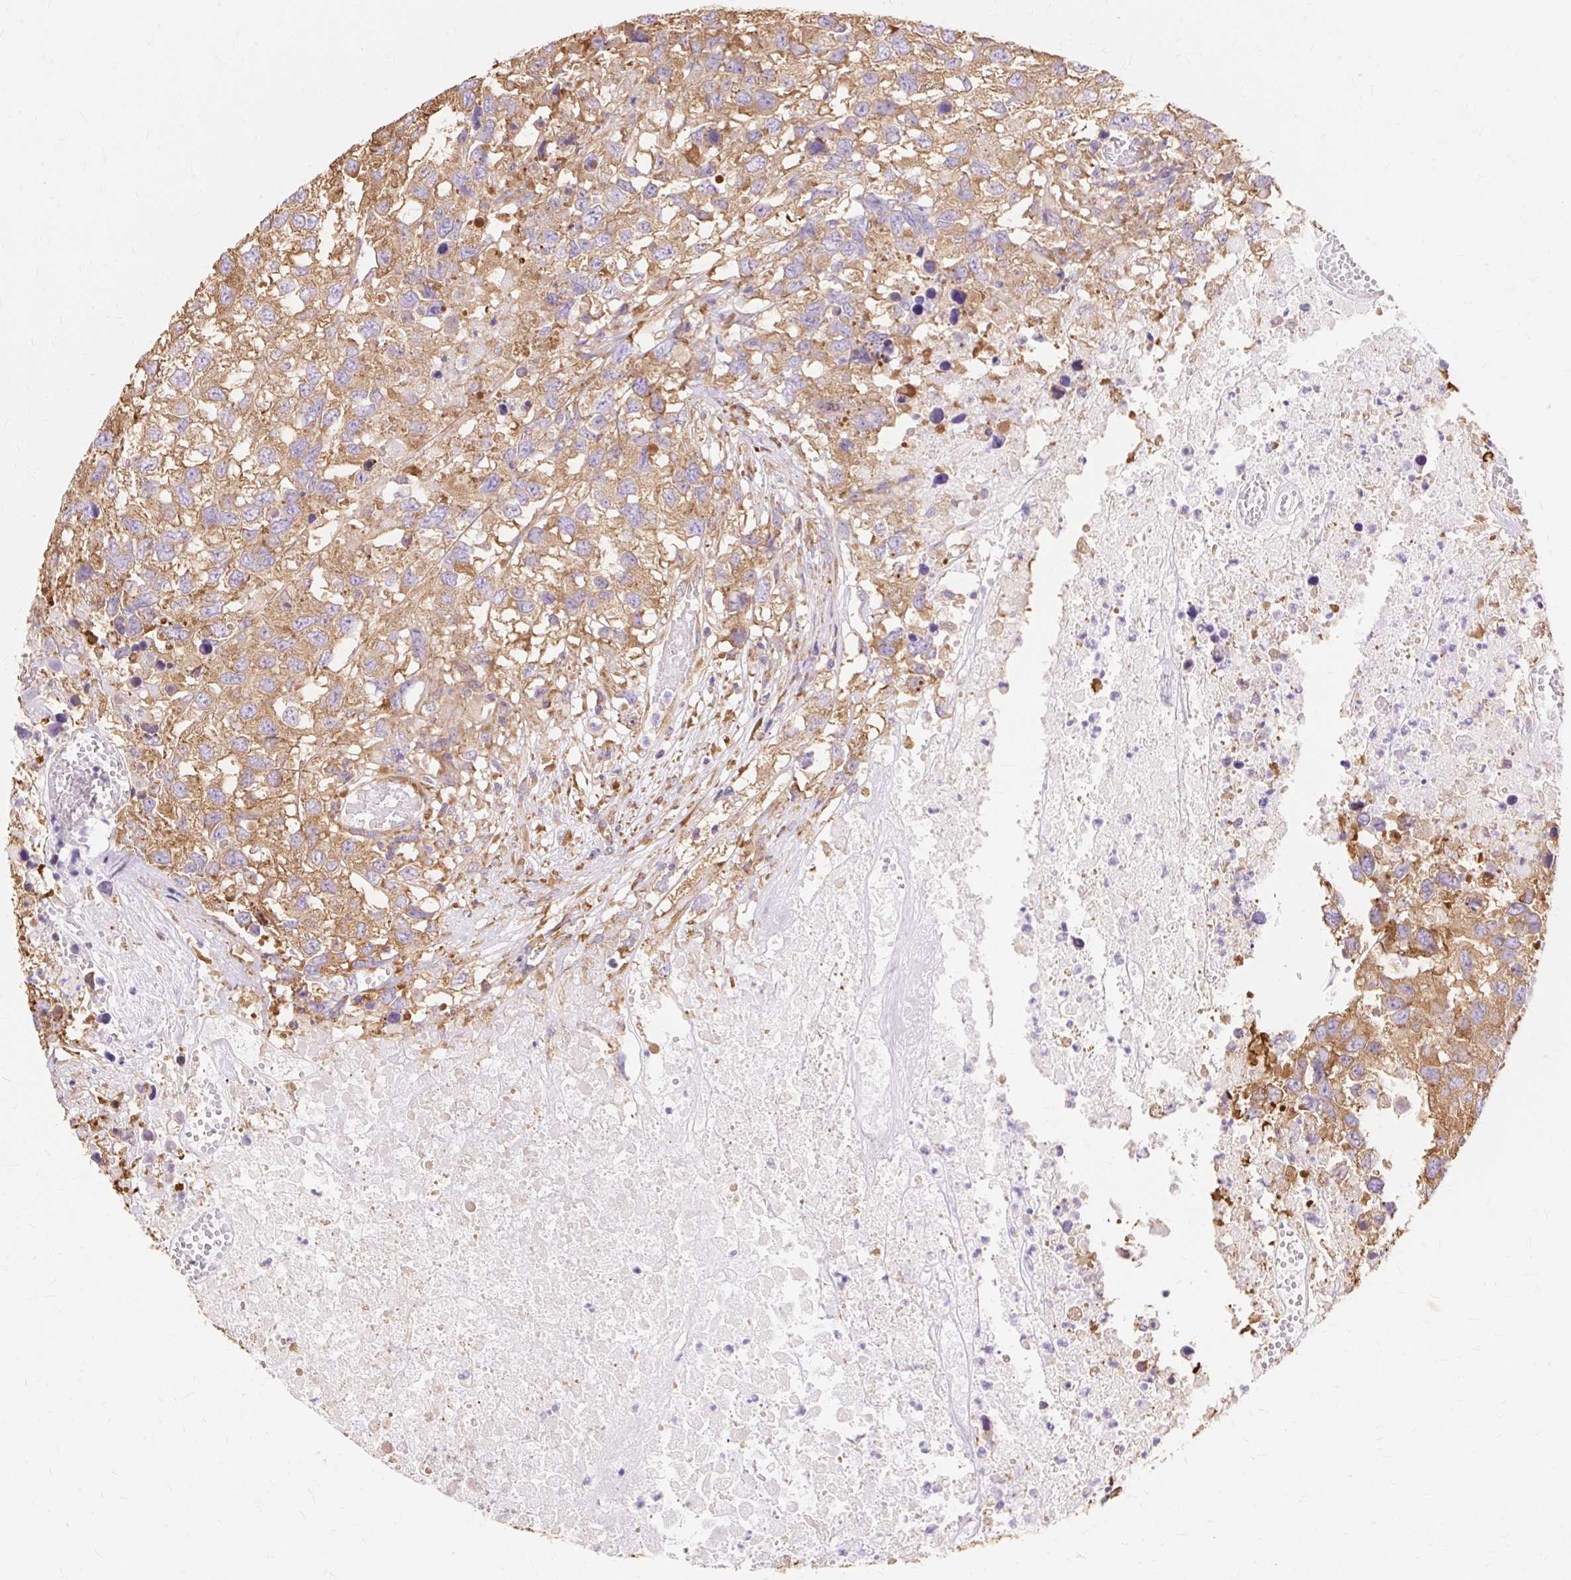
{"staining": {"intensity": "moderate", "quantity": ">75%", "location": "cytoplasmic/membranous"}, "tissue": "testis cancer", "cell_type": "Tumor cells", "image_type": "cancer", "snomed": [{"axis": "morphology", "description": "Carcinoma, Embryonal, NOS"}, {"axis": "topography", "description": "Testis"}], "caption": "Protein staining of embryonal carcinoma (testis) tissue demonstrates moderate cytoplasmic/membranous positivity in approximately >75% of tumor cells.", "gene": "RPS17", "patient": {"sex": "male", "age": 83}}